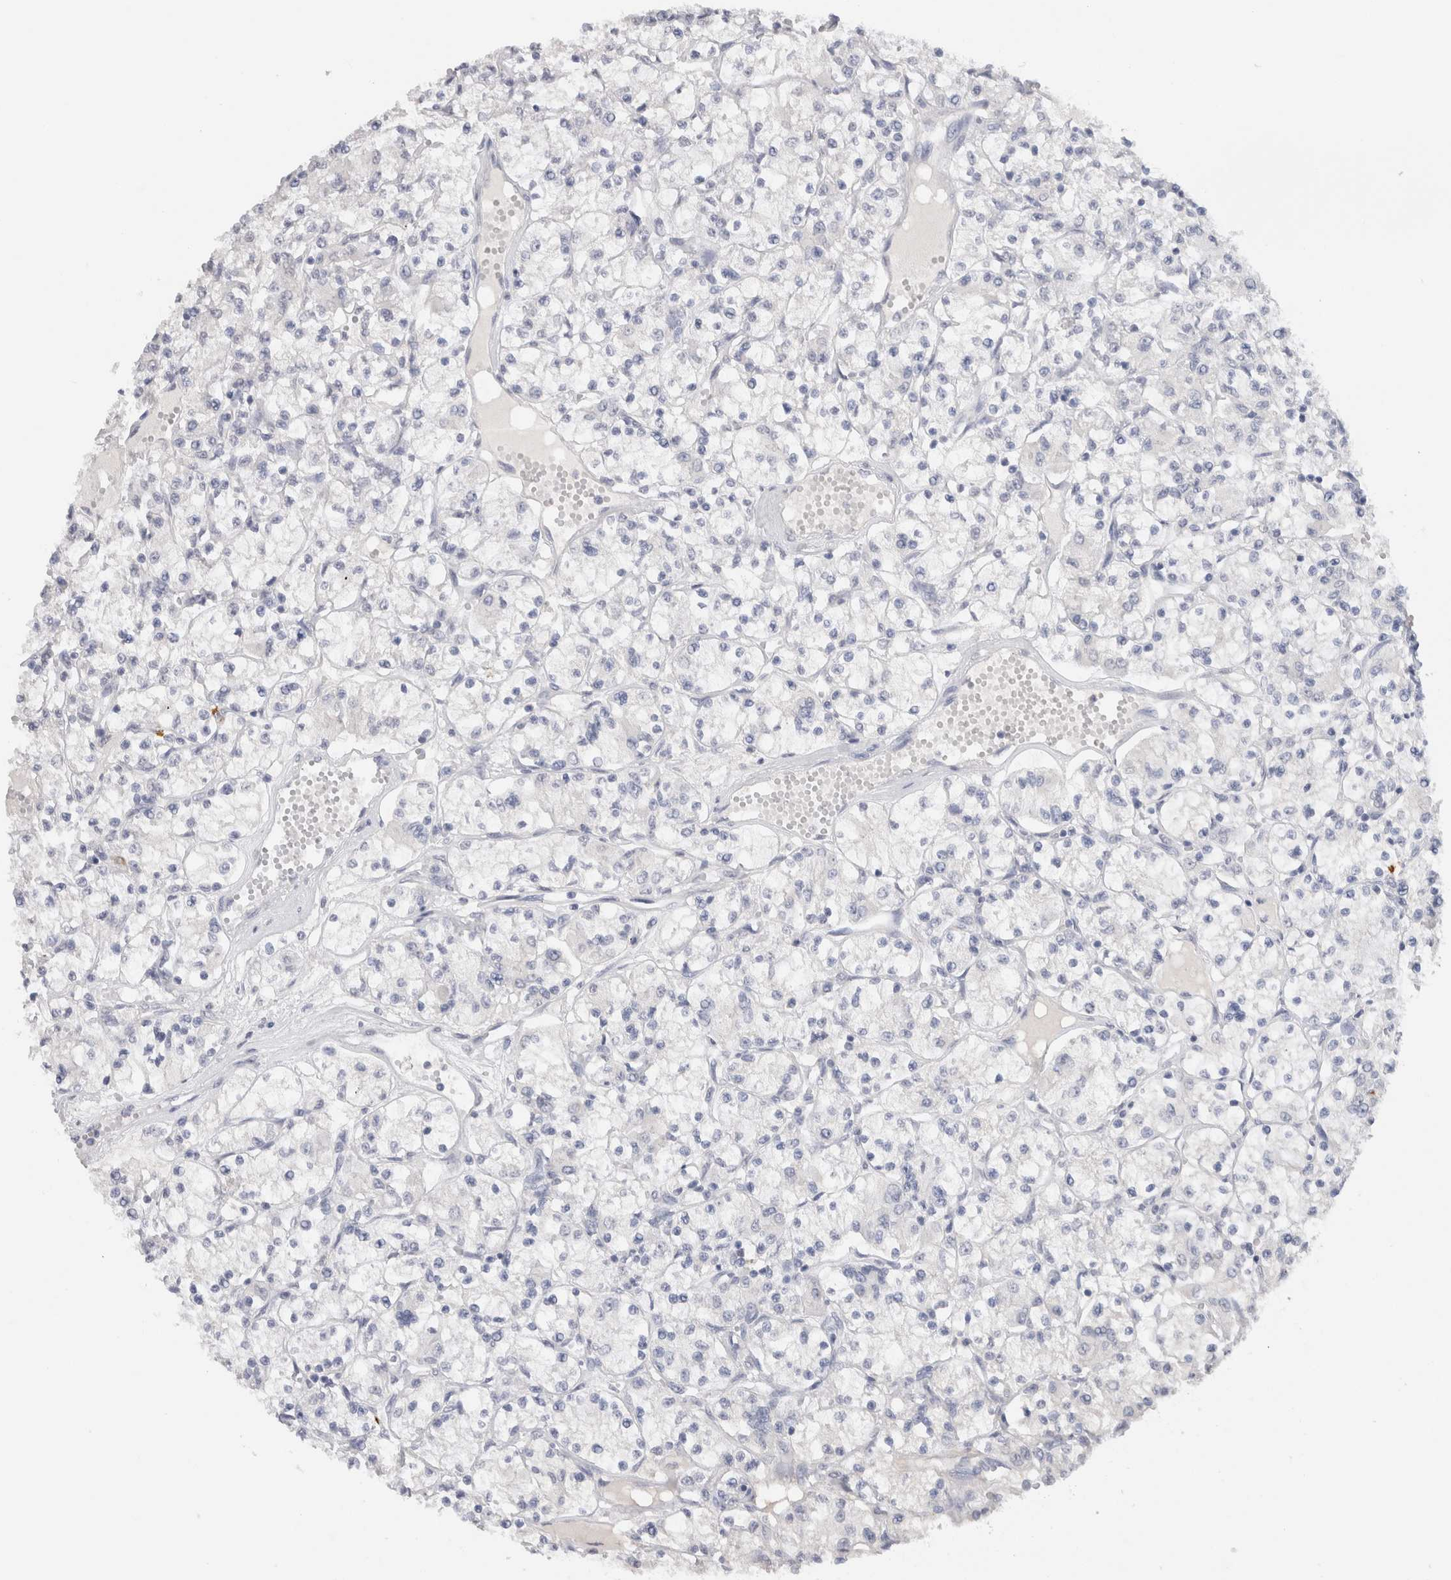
{"staining": {"intensity": "negative", "quantity": "none", "location": "none"}, "tissue": "renal cancer", "cell_type": "Tumor cells", "image_type": "cancer", "snomed": [{"axis": "morphology", "description": "Adenocarcinoma, NOS"}, {"axis": "topography", "description": "Kidney"}], "caption": "DAB (3,3'-diaminobenzidine) immunohistochemical staining of human renal cancer (adenocarcinoma) displays no significant expression in tumor cells.", "gene": "LAMP3", "patient": {"sex": "female", "age": 59}}